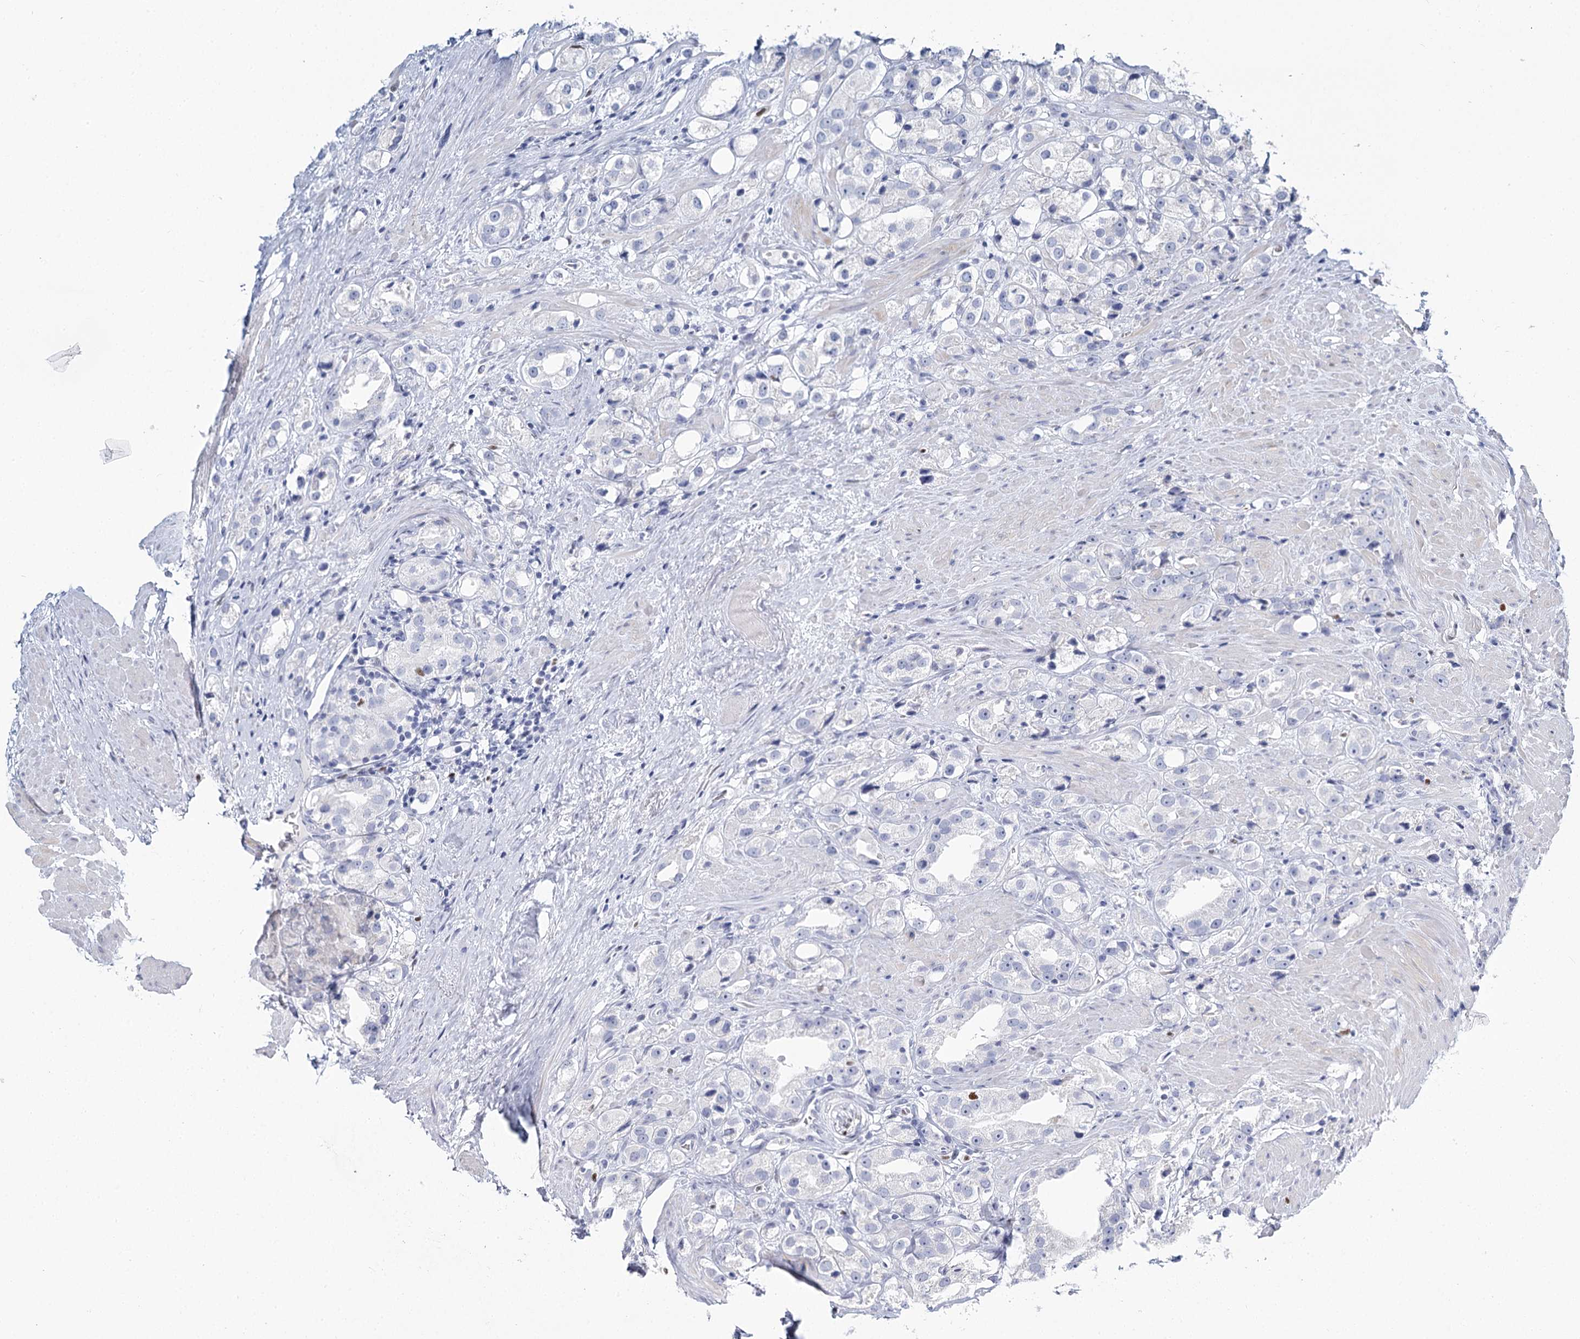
{"staining": {"intensity": "negative", "quantity": "none", "location": "none"}, "tissue": "prostate cancer", "cell_type": "Tumor cells", "image_type": "cancer", "snomed": [{"axis": "morphology", "description": "Adenocarcinoma, NOS"}, {"axis": "topography", "description": "Prostate"}], "caption": "Immunohistochemistry (IHC) image of prostate cancer stained for a protein (brown), which demonstrates no staining in tumor cells.", "gene": "IGSF3", "patient": {"sex": "male", "age": 79}}